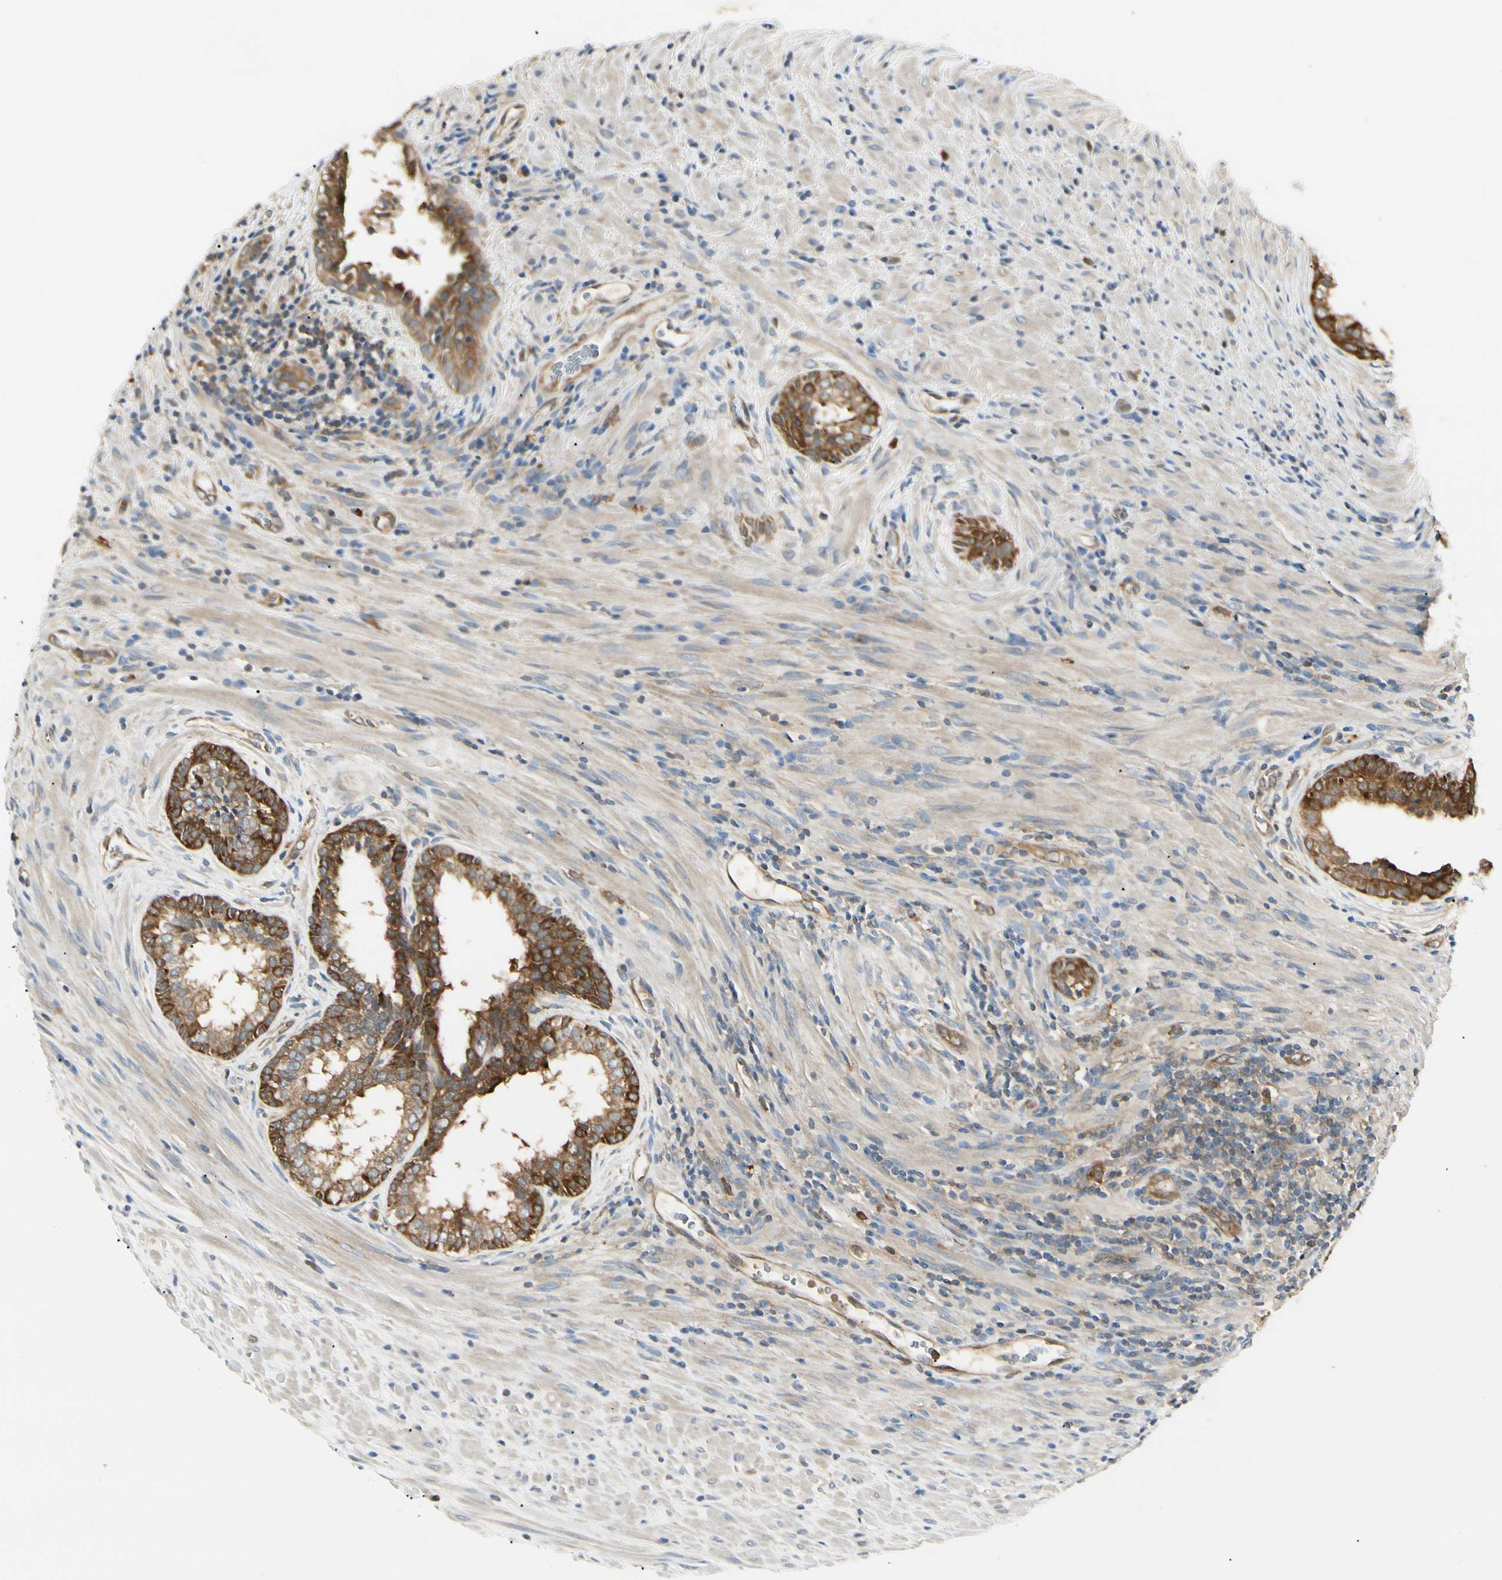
{"staining": {"intensity": "moderate", "quantity": ">75%", "location": "cytoplasmic/membranous"}, "tissue": "prostate", "cell_type": "Glandular cells", "image_type": "normal", "snomed": [{"axis": "morphology", "description": "Normal tissue, NOS"}, {"axis": "topography", "description": "Prostate"}], "caption": "Immunohistochemical staining of benign human prostate shows moderate cytoplasmic/membranous protein expression in approximately >75% of glandular cells.", "gene": "NME1", "patient": {"sex": "male", "age": 76}}